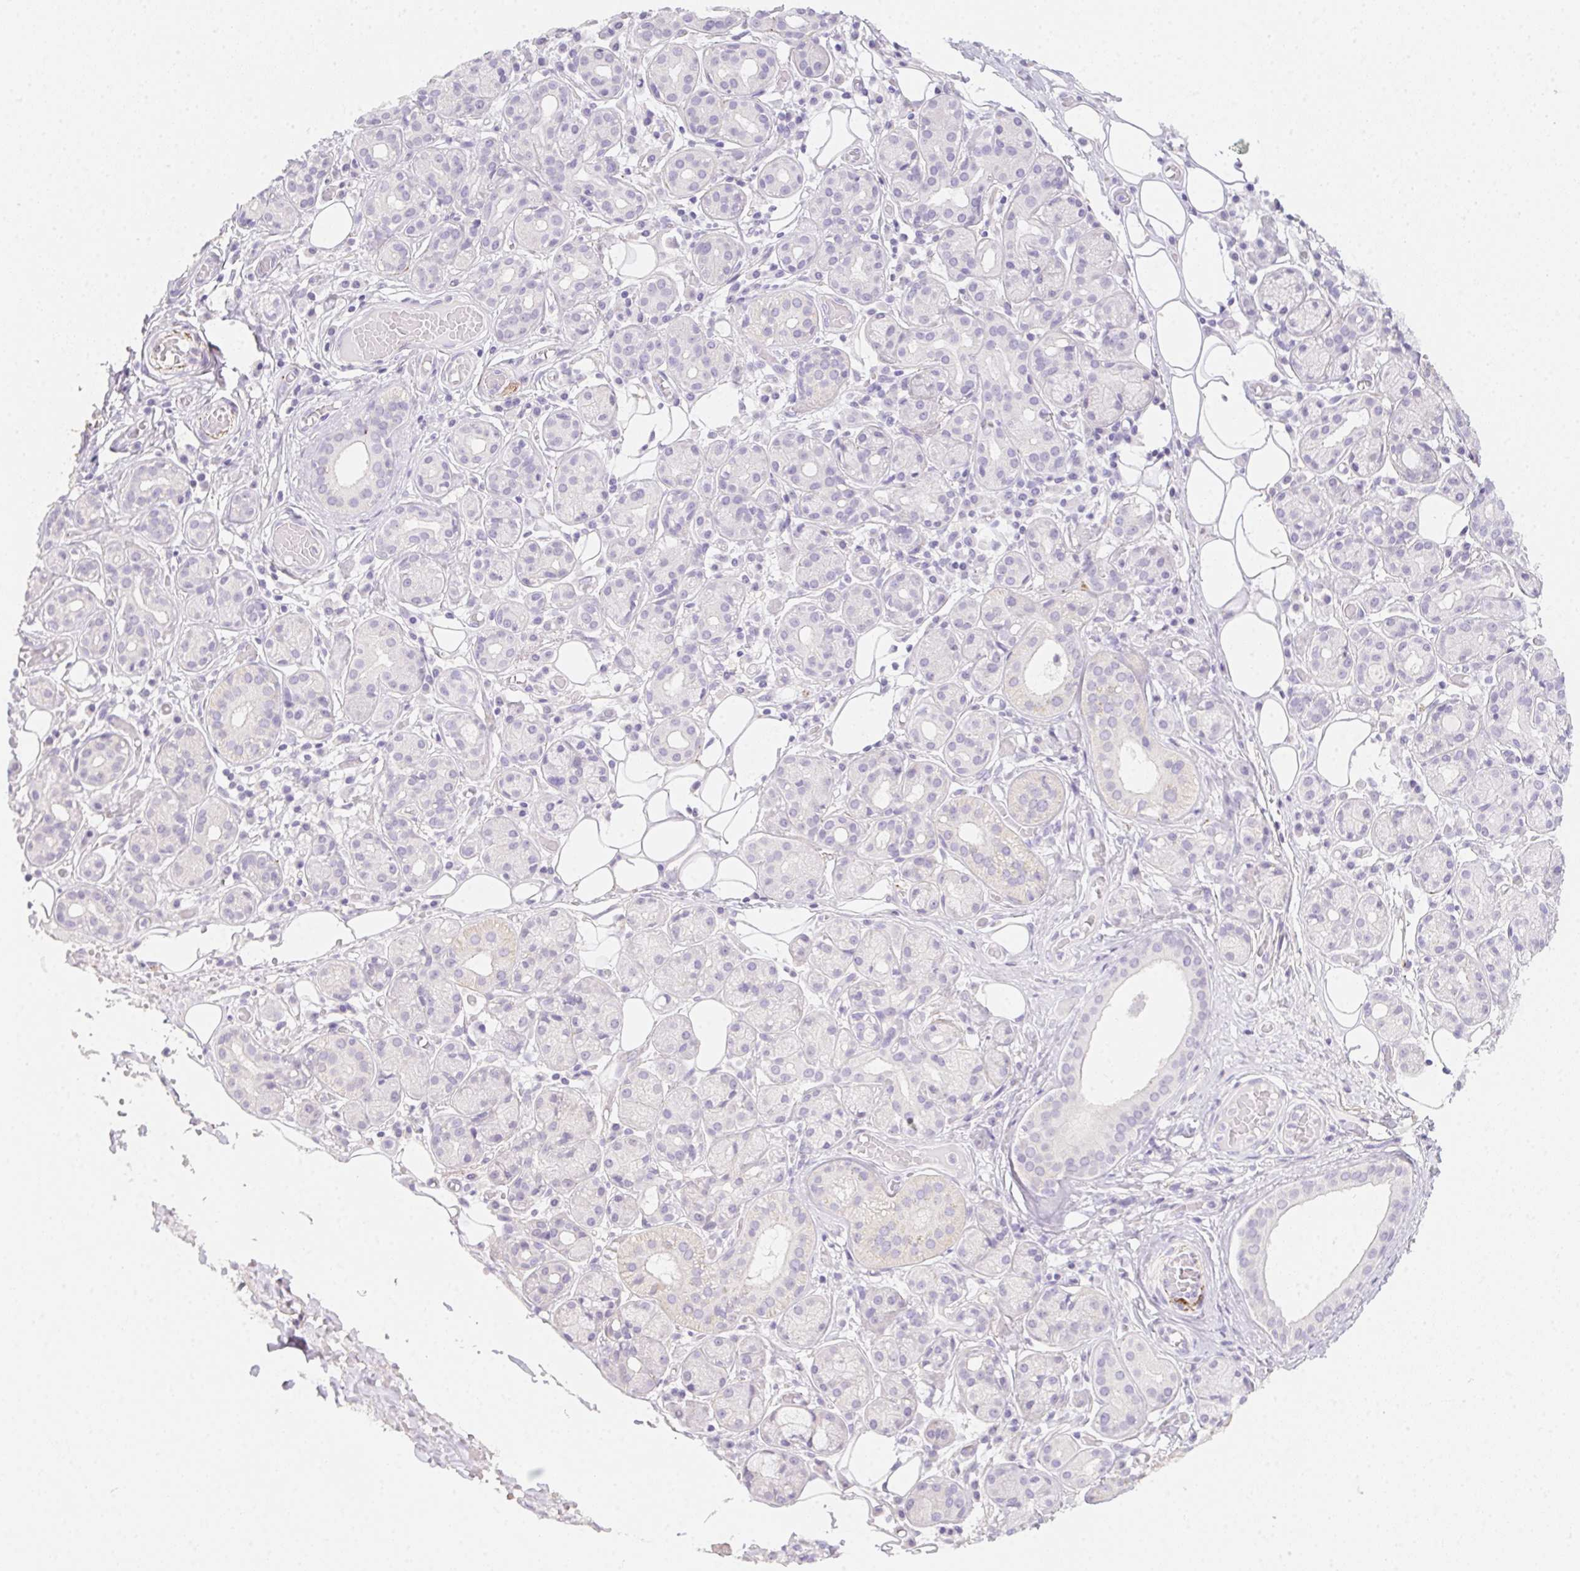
{"staining": {"intensity": "negative", "quantity": "none", "location": "none"}, "tissue": "salivary gland", "cell_type": "Glandular cells", "image_type": "normal", "snomed": [{"axis": "morphology", "description": "Normal tissue, NOS"}, {"axis": "topography", "description": "Salivary gland"}, {"axis": "topography", "description": "Peripheral nerve tissue"}], "caption": "IHC image of normal salivary gland stained for a protein (brown), which shows no positivity in glandular cells. Nuclei are stained in blue.", "gene": "MYL4", "patient": {"sex": "male", "age": 71}}